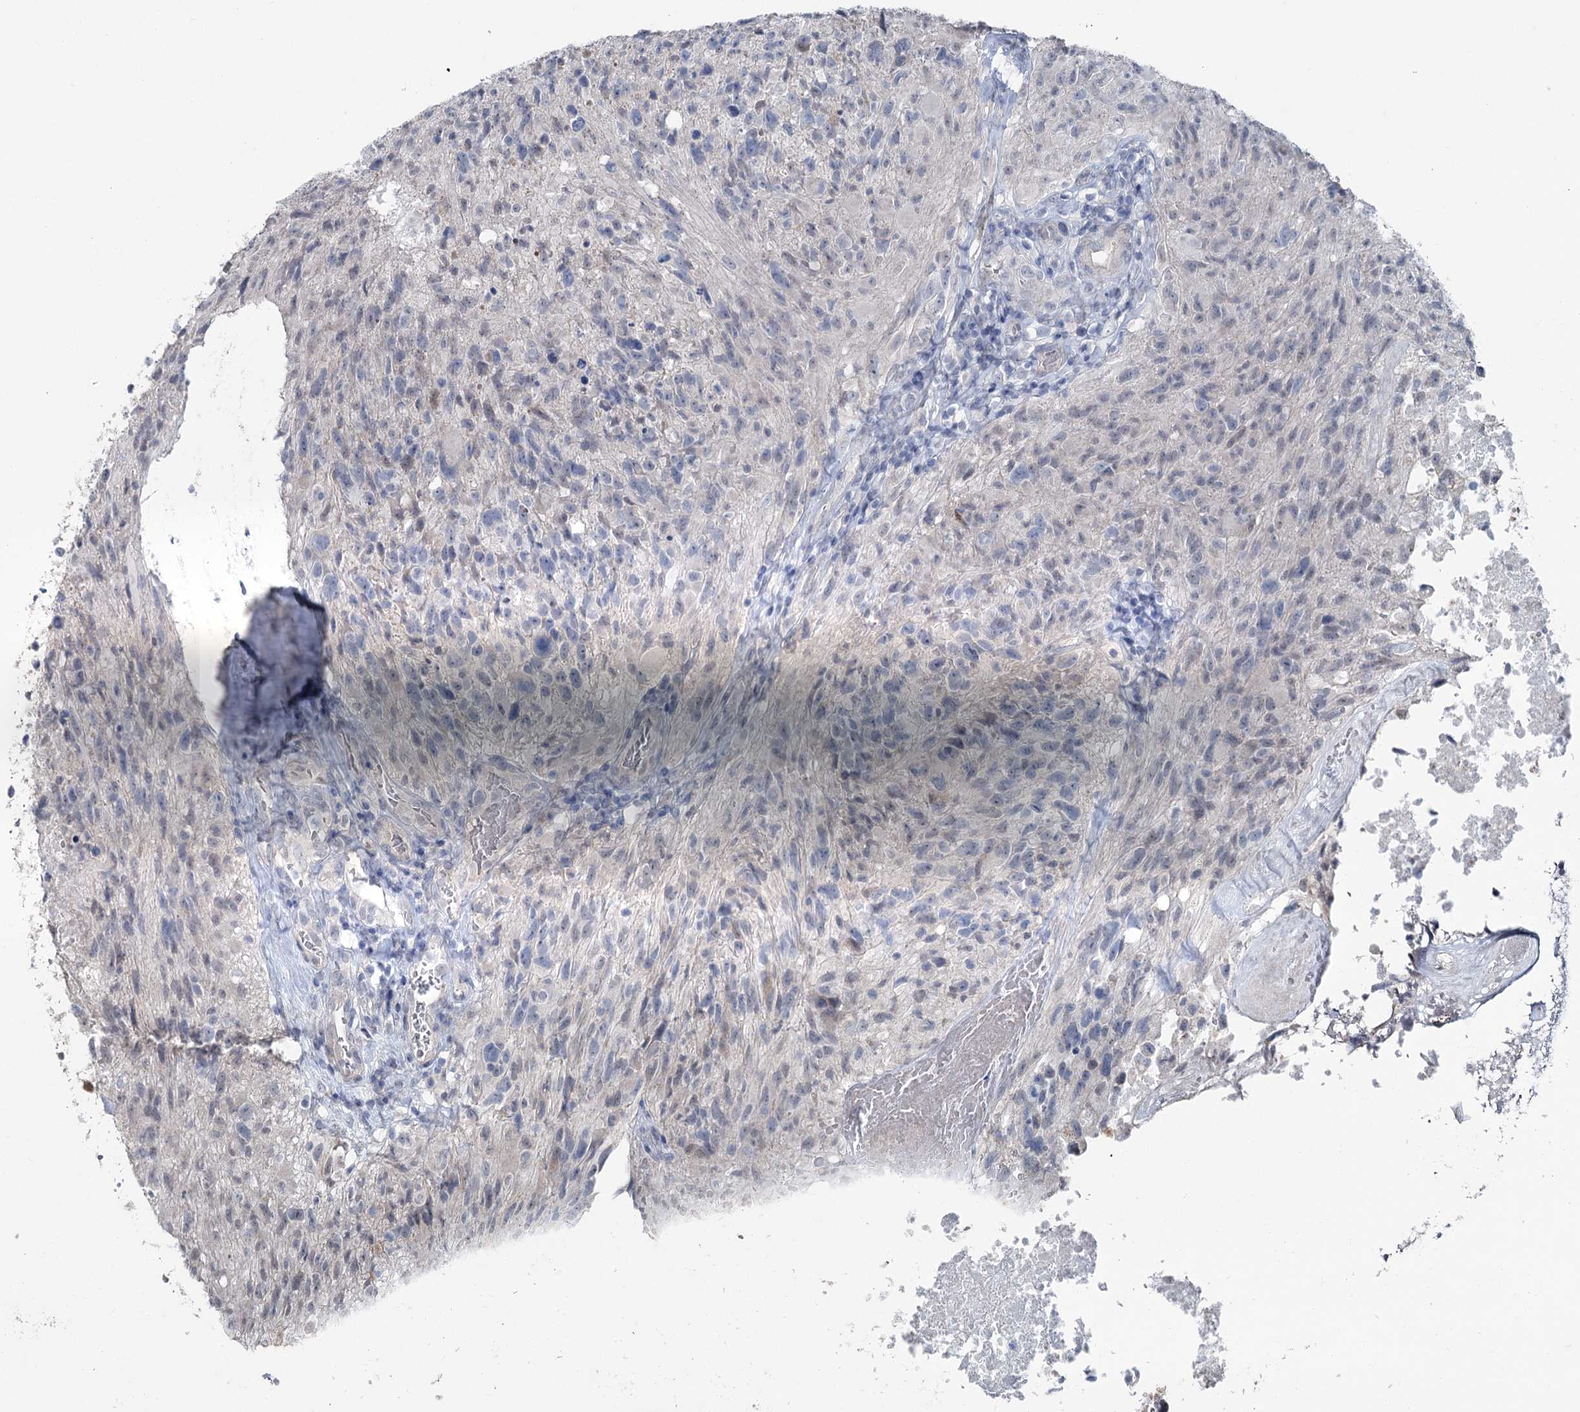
{"staining": {"intensity": "negative", "quantity": "none", "location": "none"}, "tissue": "glioma", "cell_type": "Tumor cells", "image_type": "cancer", "snomed": [{"axis": "morphology", "description": "Glioma, malignant, High grade"}, {"axis": "topography", "description": "Brain"}], "caption": "A photomicrograph of human glioma is negative for staining in tumor cells.", "gene": "FAM120B", "patient": {"sex": "male", "age": 76}}